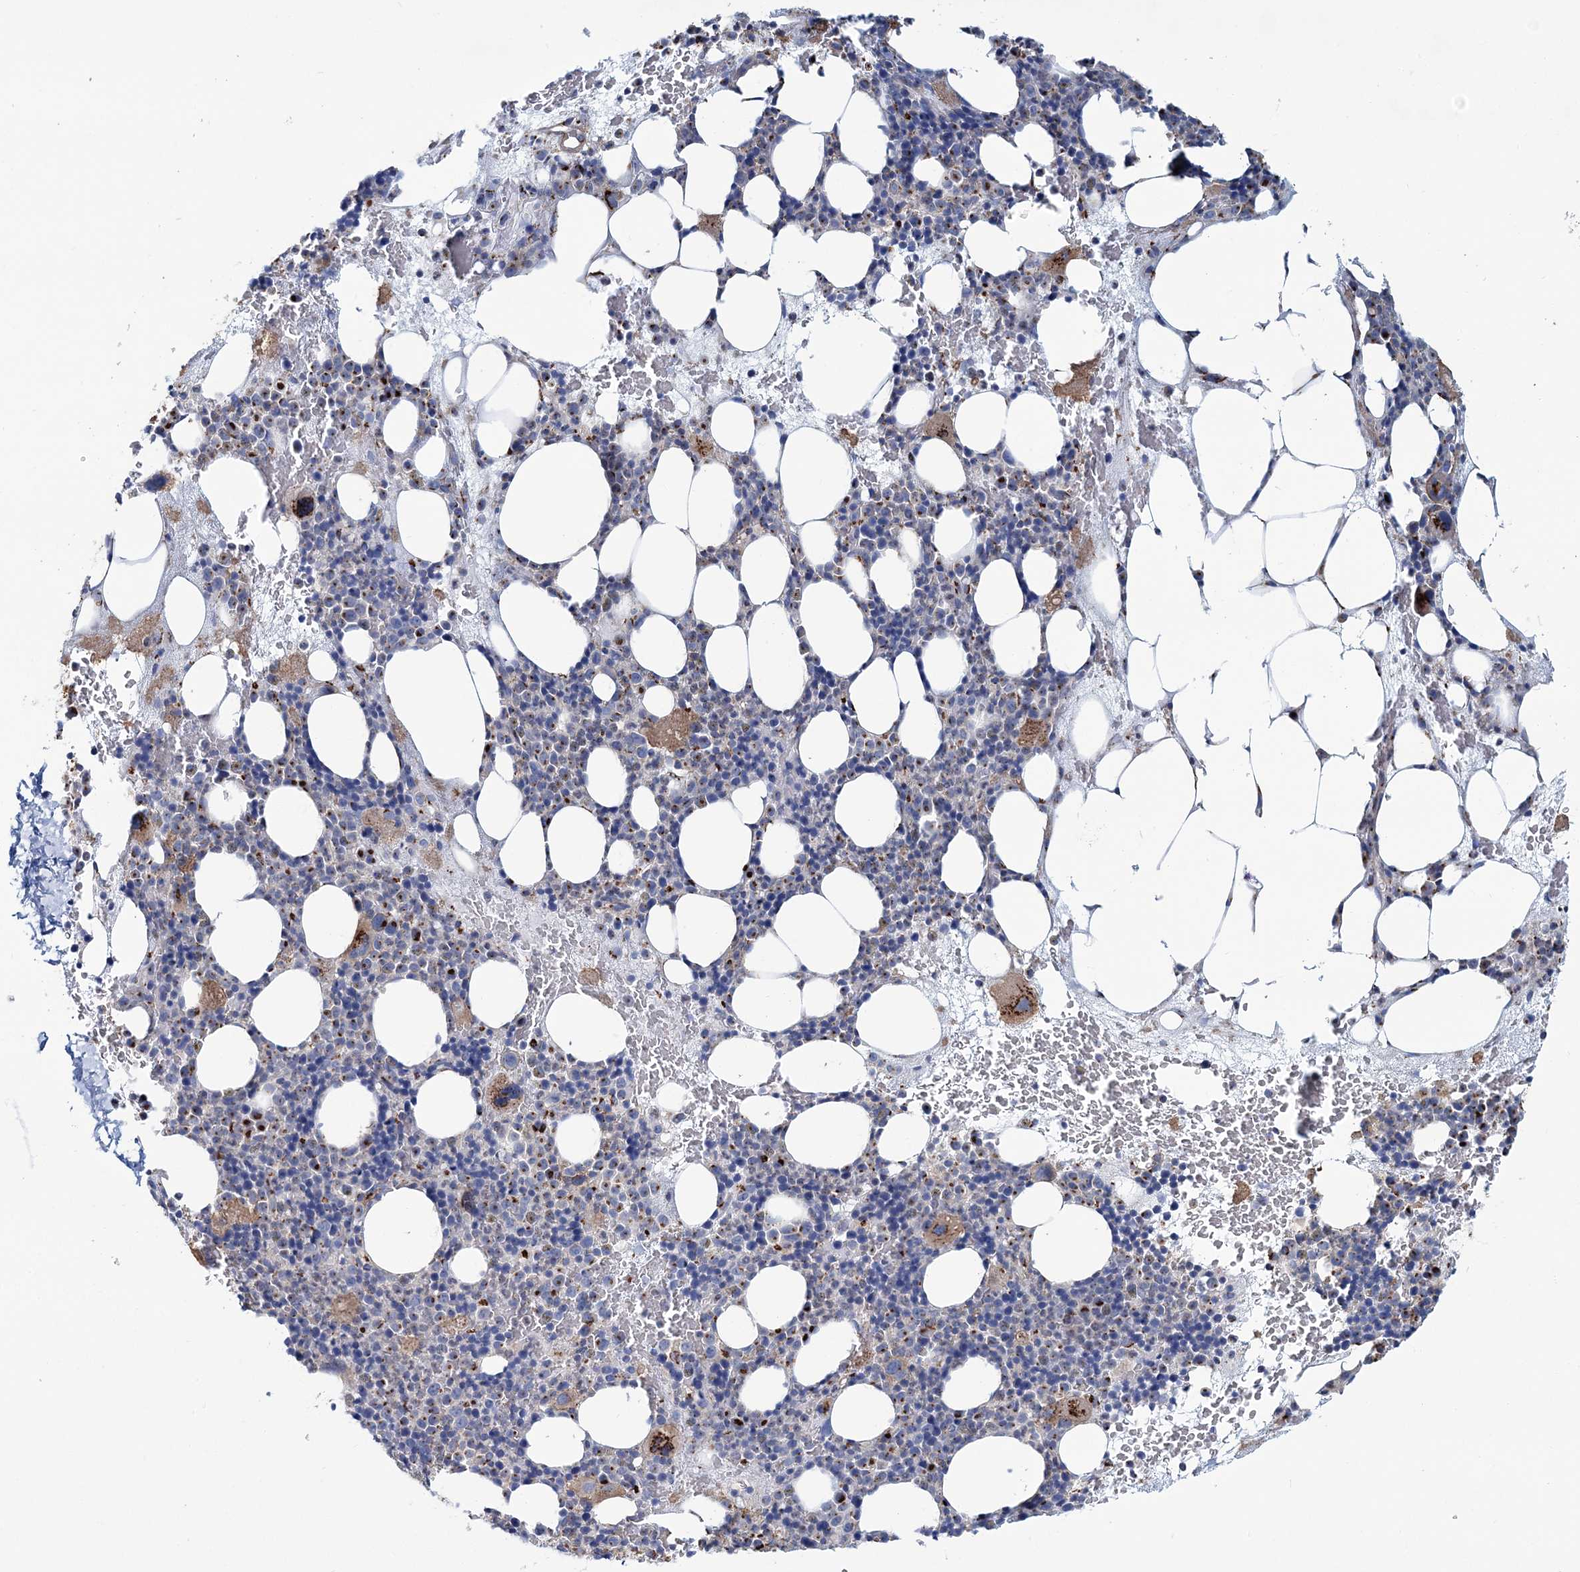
{"staining": {"intensity": "moderate", "quantity": "25%-75%", "location": "cytoplasmic/membranous"}, "tissue": "bone marrow", "cell_type": "Hematopoietic cells", "image_type": "normal", "snomed": [{"axis": "morphology", "description": "Normal tissue, NOS"}, {"axis": "topography", "description": "Bone marrow"}], "caption": "Protein analysis of unremarkable bone marrow reveals moderate cytoplasmic/membranous expression in approximately 25%-75% of hematopoietic cells. (DAB = brown stain, brightfield microscopy at high magnification).", "gene": "MAN1A2", "patient": {"sex": "male", "age": 89}}